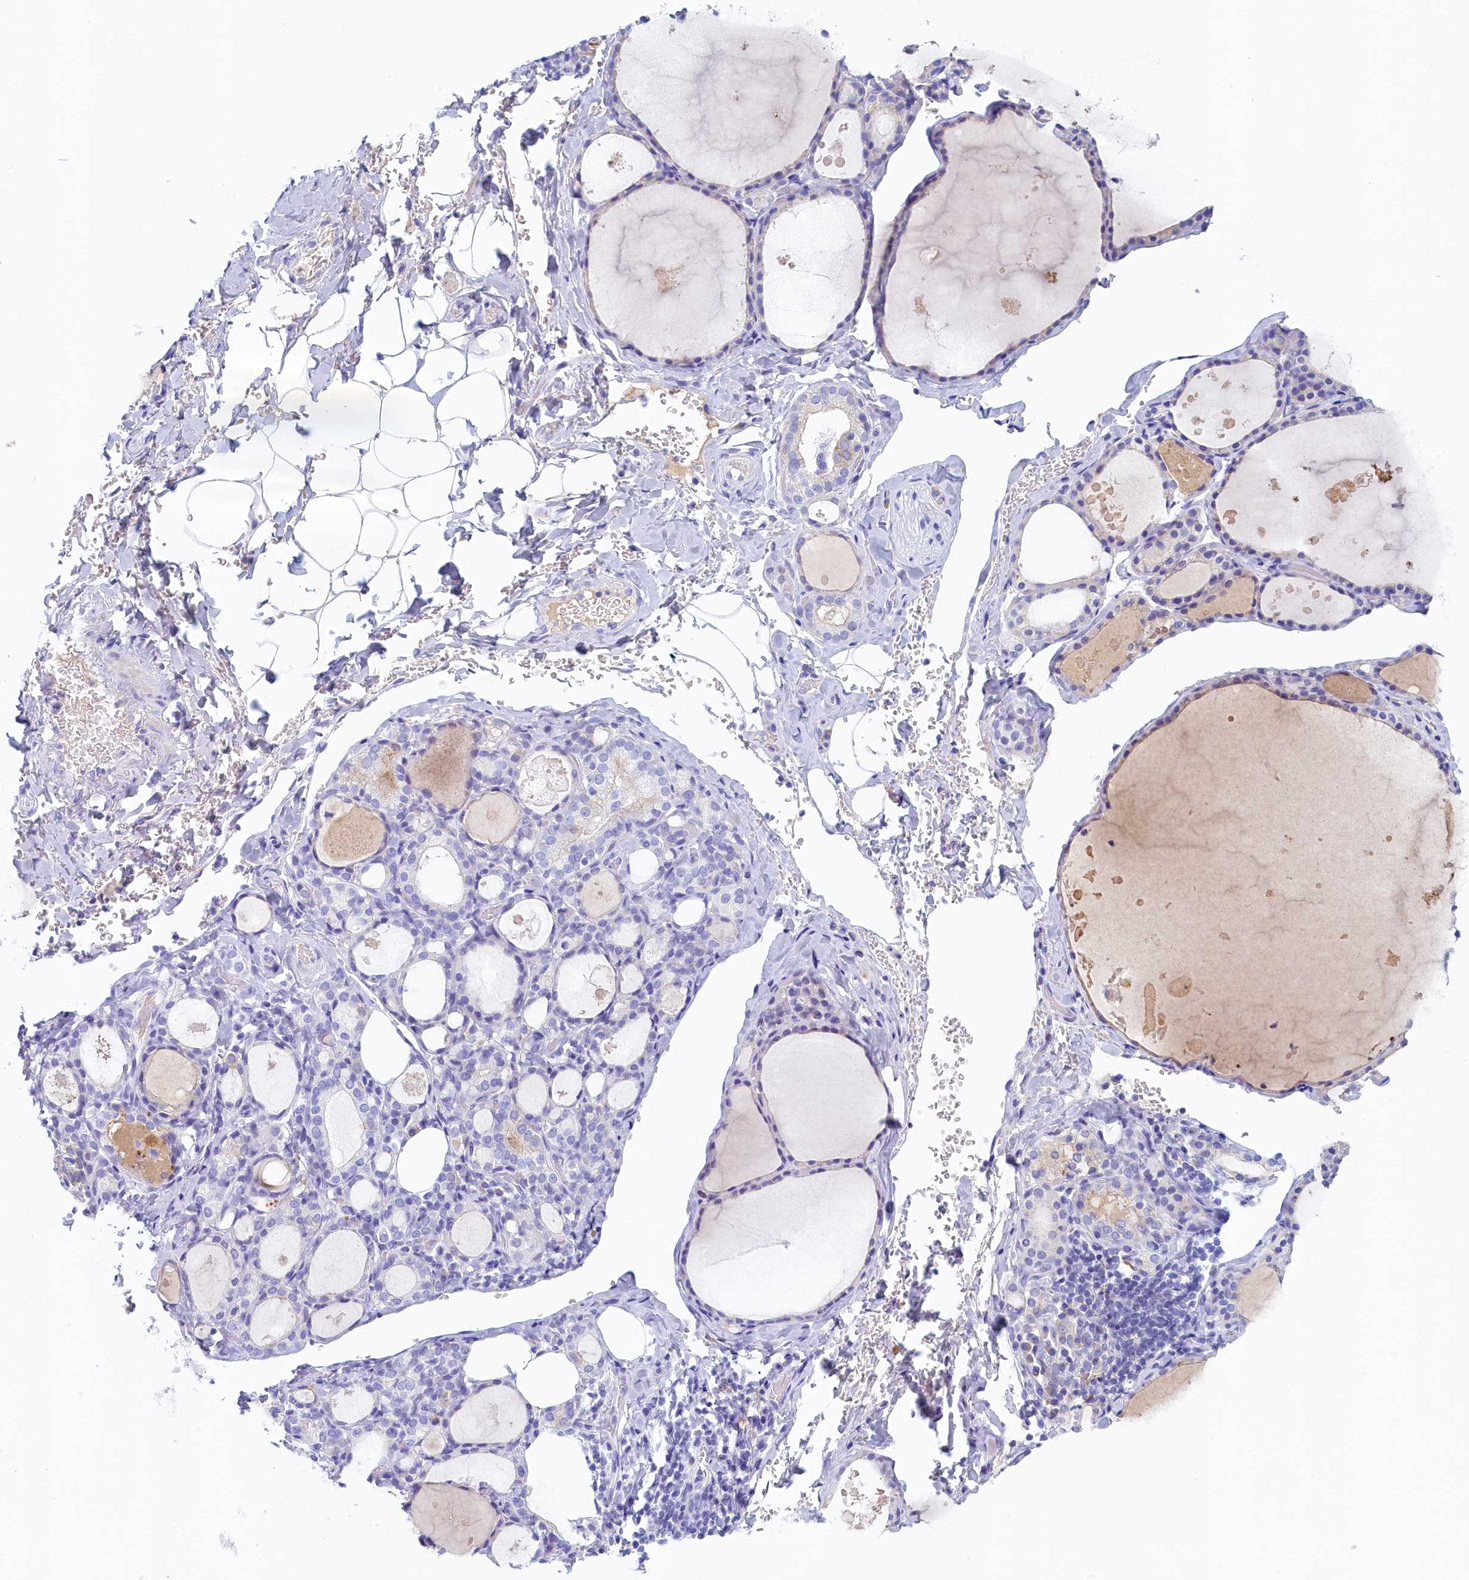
{"staining": {"intensity": "negative", "quantity": "none", "location": "none"}, "tissue": "thyroid gland", "cell_type": "Glandular cells", "image_type": "normal", "snomed": [{"axis": "morphology", "description": "Normal tissue, NOS"}, {"axis": "topography", "description": "Thyroid gland"}], "caption": "IHC of unremarkable human thyroid gland displays no expression in glandular cells.", "gene": "GUCA1C", "patient": {"sex": "male", "age": 56}}